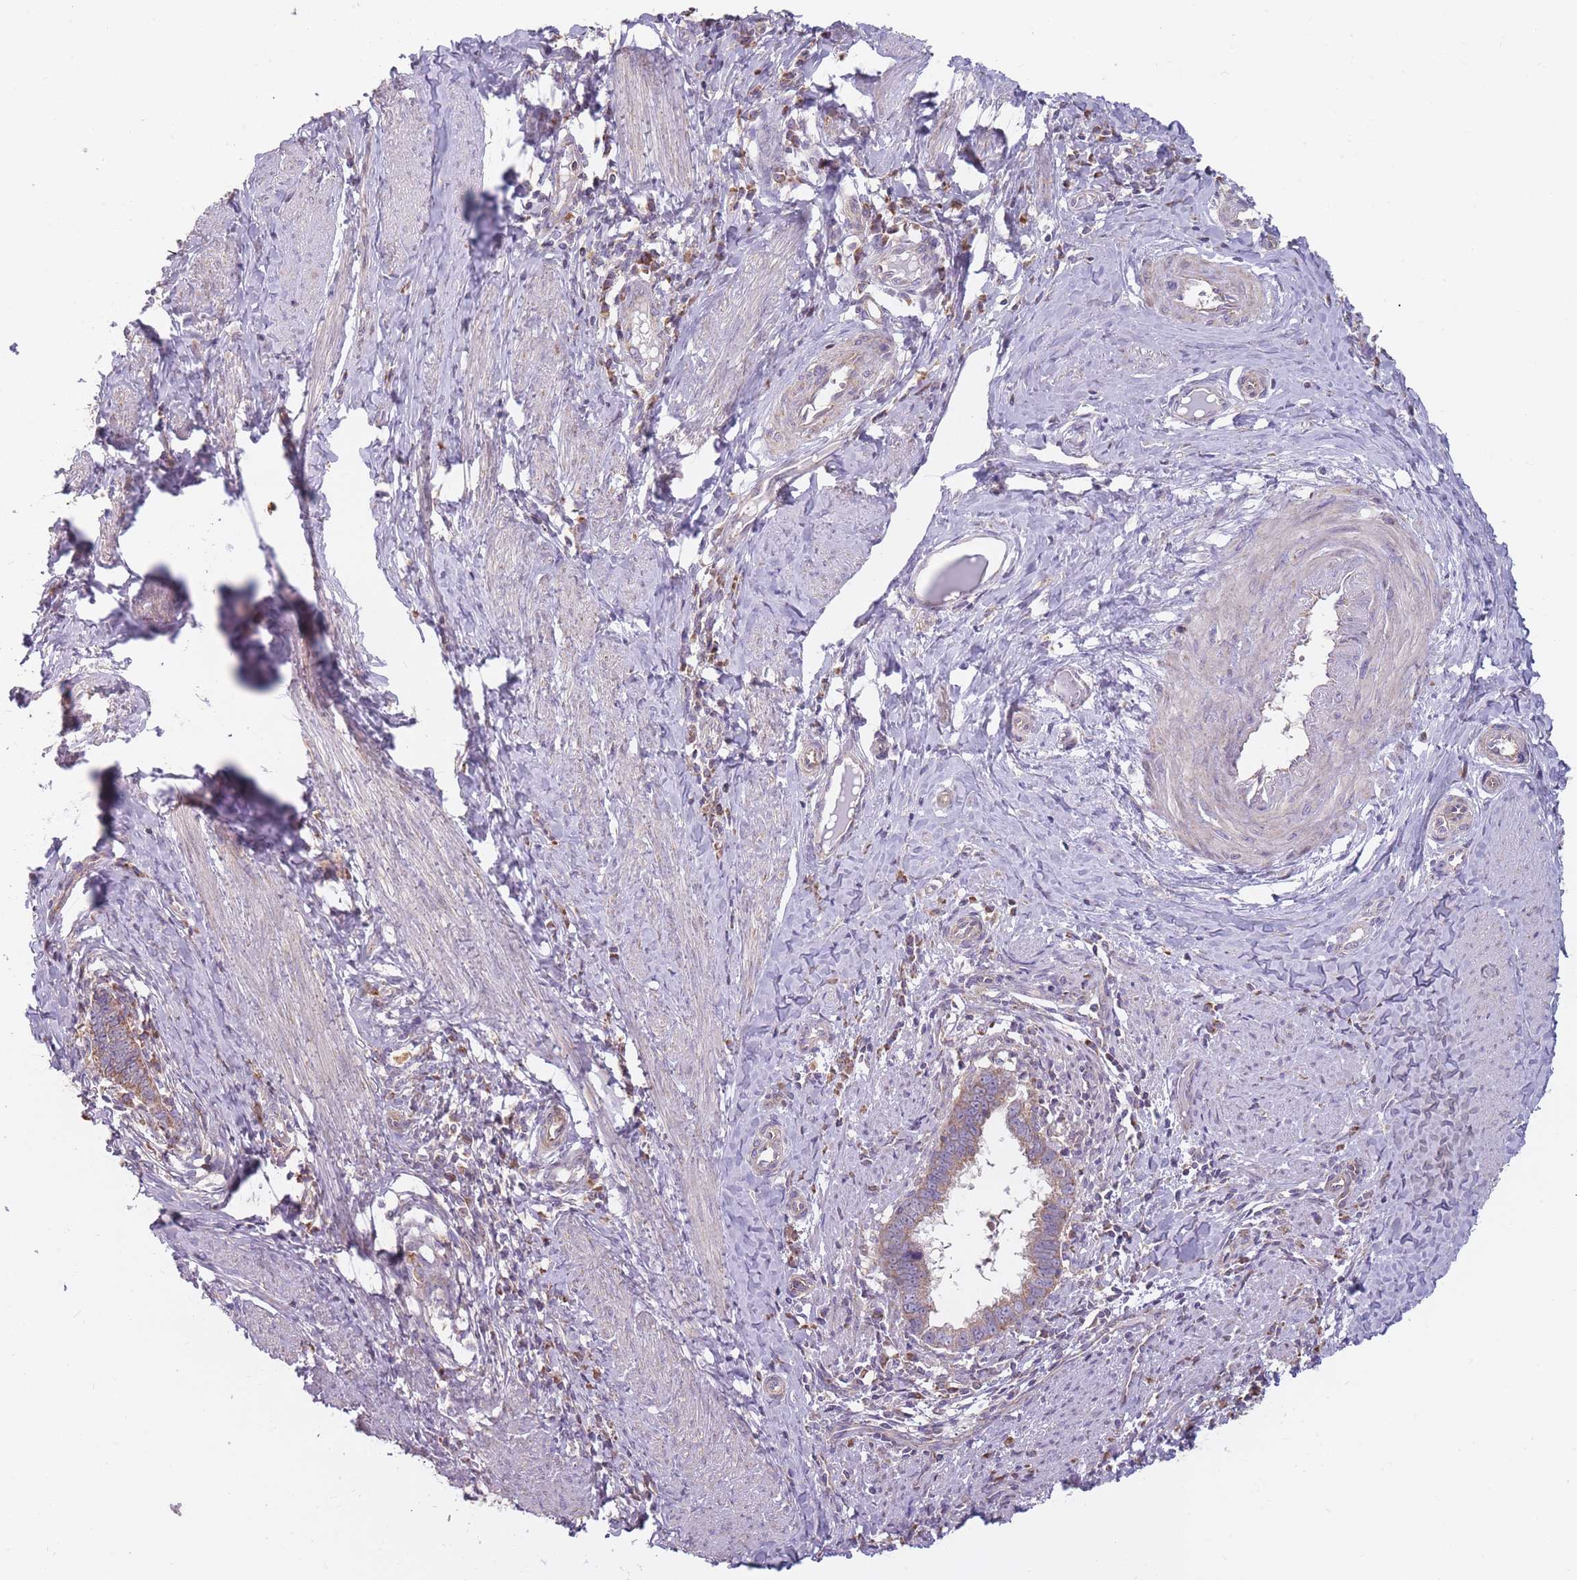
{"staining": {"intensity": "moderate", "quantity": ">75%", "location": "cytoplasmic/membranous"}, "tissue": "cervical cancer", "cell_type": "Tumor cells", "image_type": "cancer", "snomed": [{"axis": "morphology", "description": "Adenocarcinoma, NOS"}, {"axis": "topography", "description": "Cervix"}], "caption": "This micrograph exhibits immunohistochemistry (IHC) staining of cervical adenocarcinoma, with medium moderate cytoplasmic/membranous expression in about >75% of tumor cells.", "gene": "NDUFA9", "patient": {"sex": "female", "age": 36}}